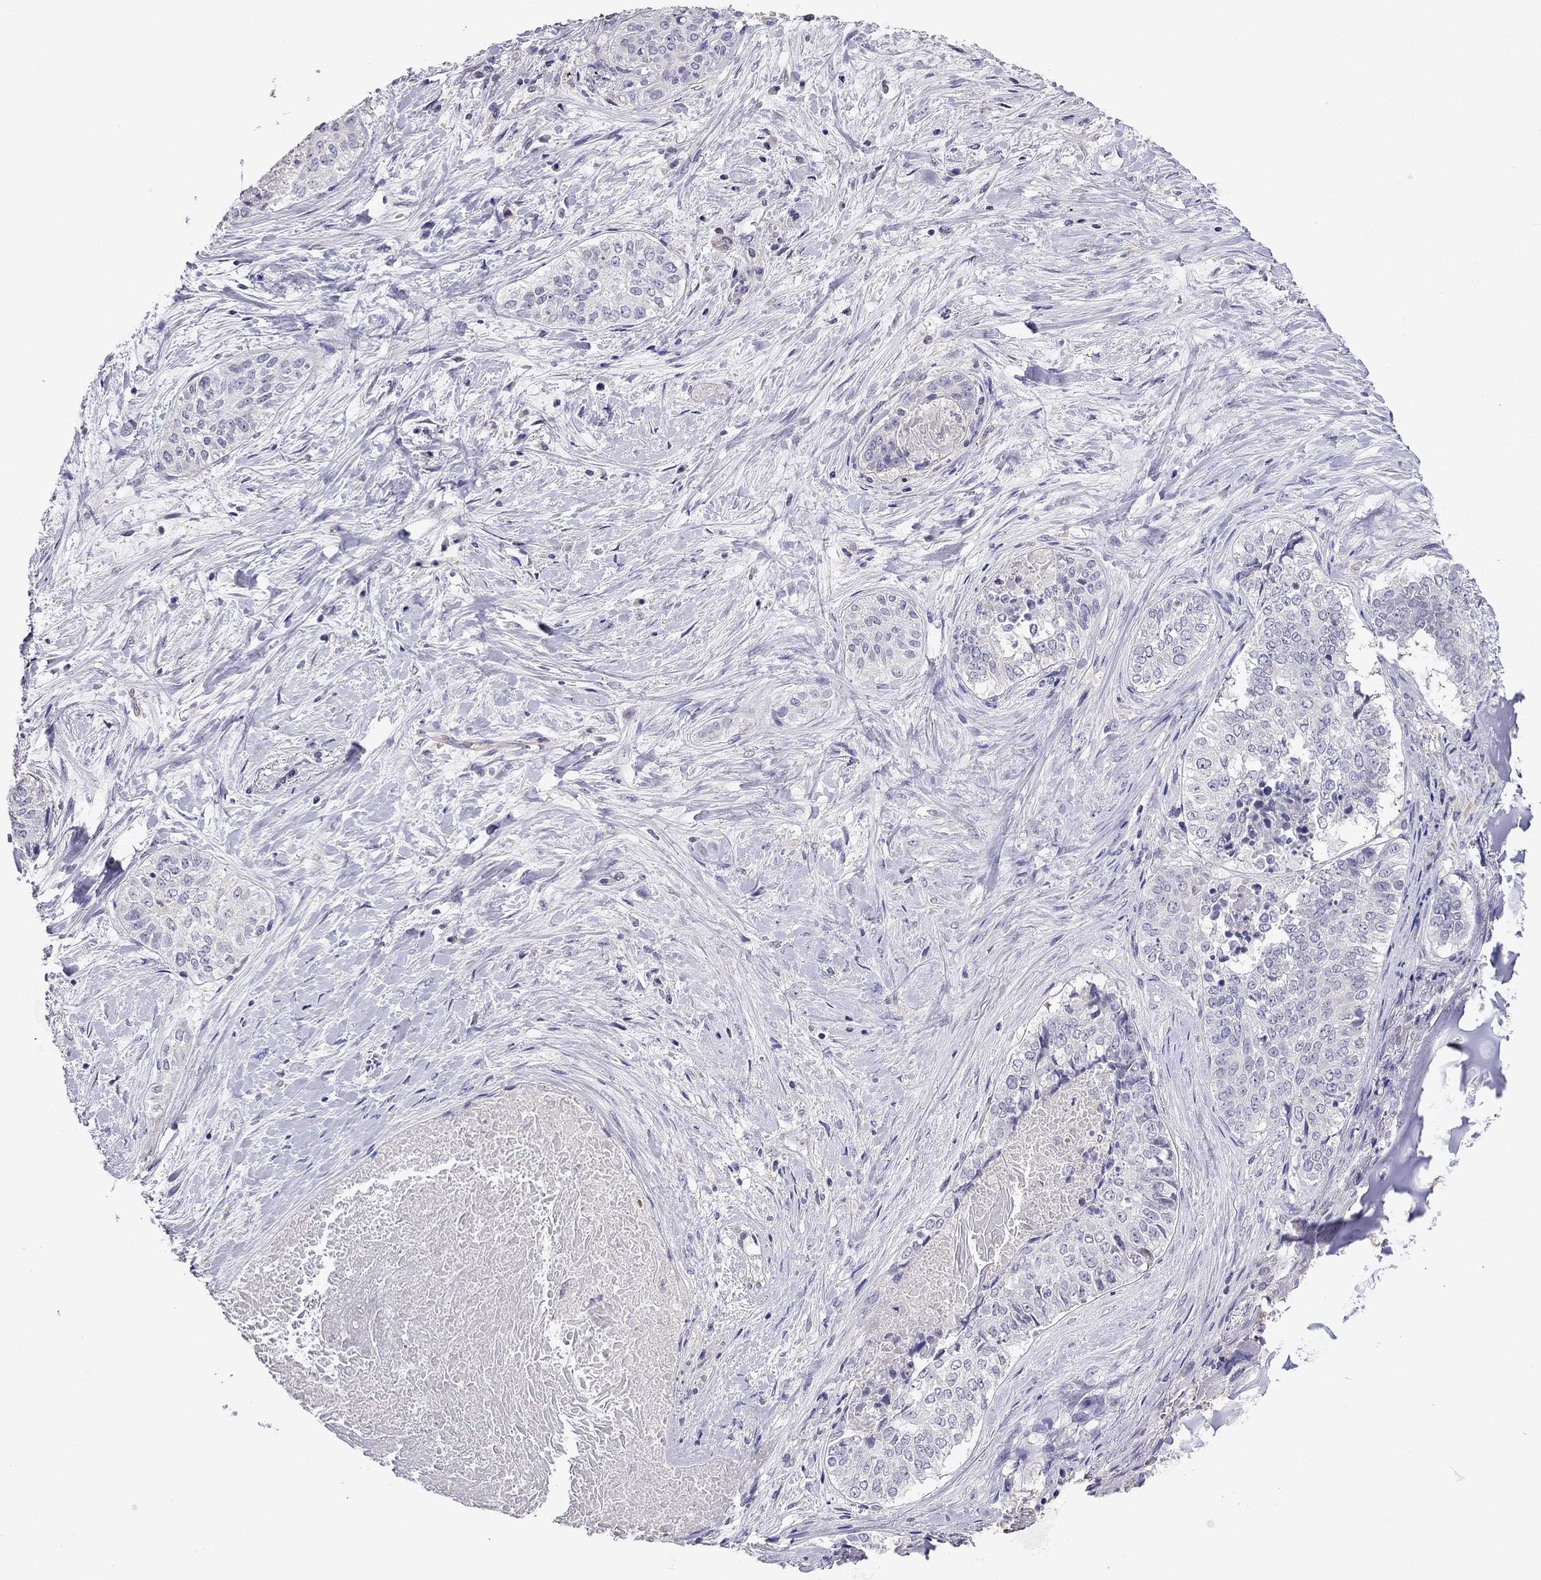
{"staining": {"intensity": "negative", "quantity": "none", "location": "none"}, "tissue": "lung cancer", "cell_type": "Tumor cells", "image_type": "cancer", "snomed": [{"axis": "morphology", "description": "Squamous cell carcinoma, NOS"}, {"axis": "topography", "description": "Lung"}], "caption": "DAB (3,3'-diaminobenzidine) immunohistochemical staining of human squamous cell carcinoma (lung) reveals no significant expression in tumor cells.", "gene": "SCNN1D", "patient": {"sex": "male", "age": 64}}